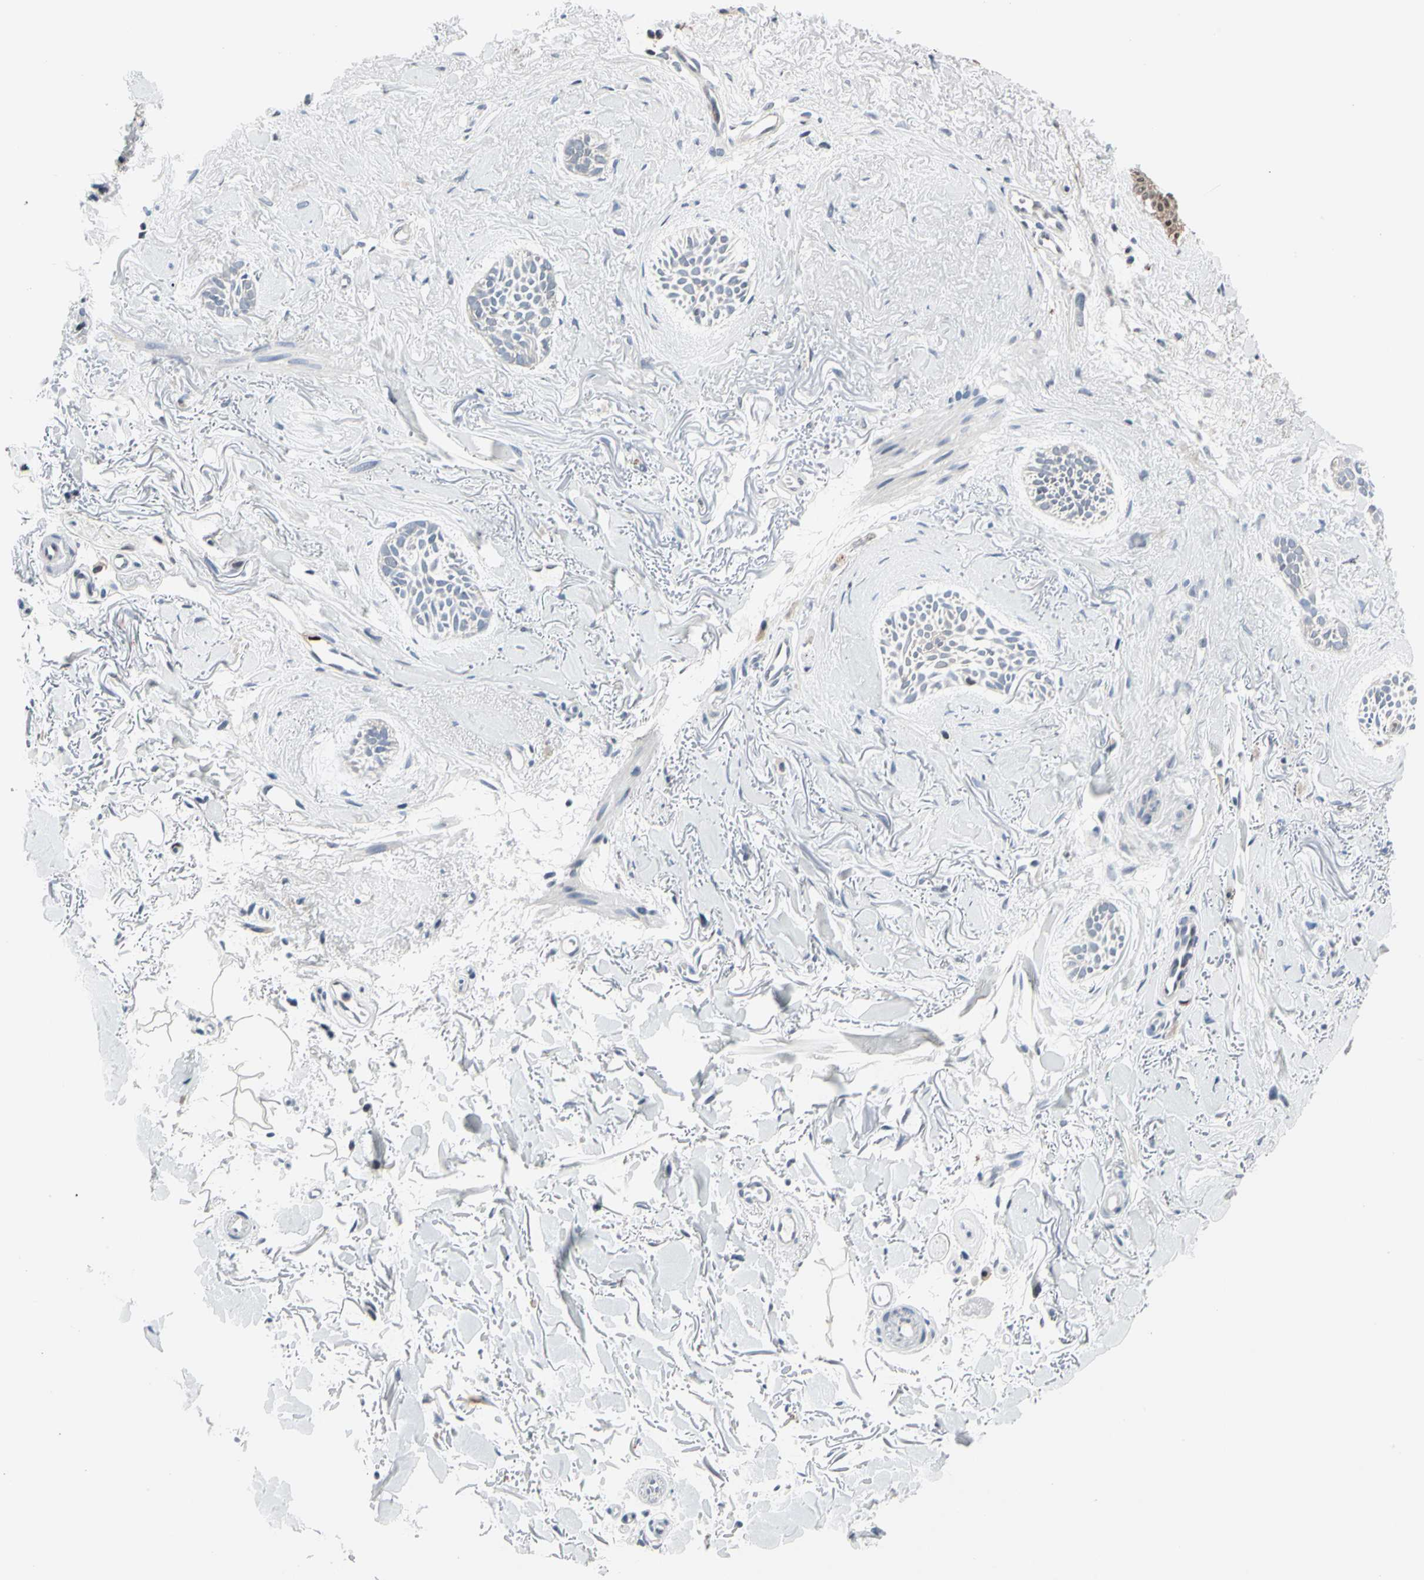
{"staining": {"intensity": "moderate", "quantity": "<25%", "location": "cytoplasmic/membranous"}, "tissue": "skin cancer", "cell_type": "Tumor cells", "image_type": "cancer", "snomed": [{"axis": "morphology", "description": "Normal tissue, NOS"}, {"axis": "morphology", "description": "Basal cell carcinoma"}, {"axis": "topography", "description": "Skin"}], "caption": "The photomicrograph shows immunohistochemical staining of skin cancer (basal cell carcinoma). There is moderate cytoplasmic/membranous positivity is present in about <25% of tumor cells.", "gene": "TXN", "patient": {"sex": "female", "age": 84}}